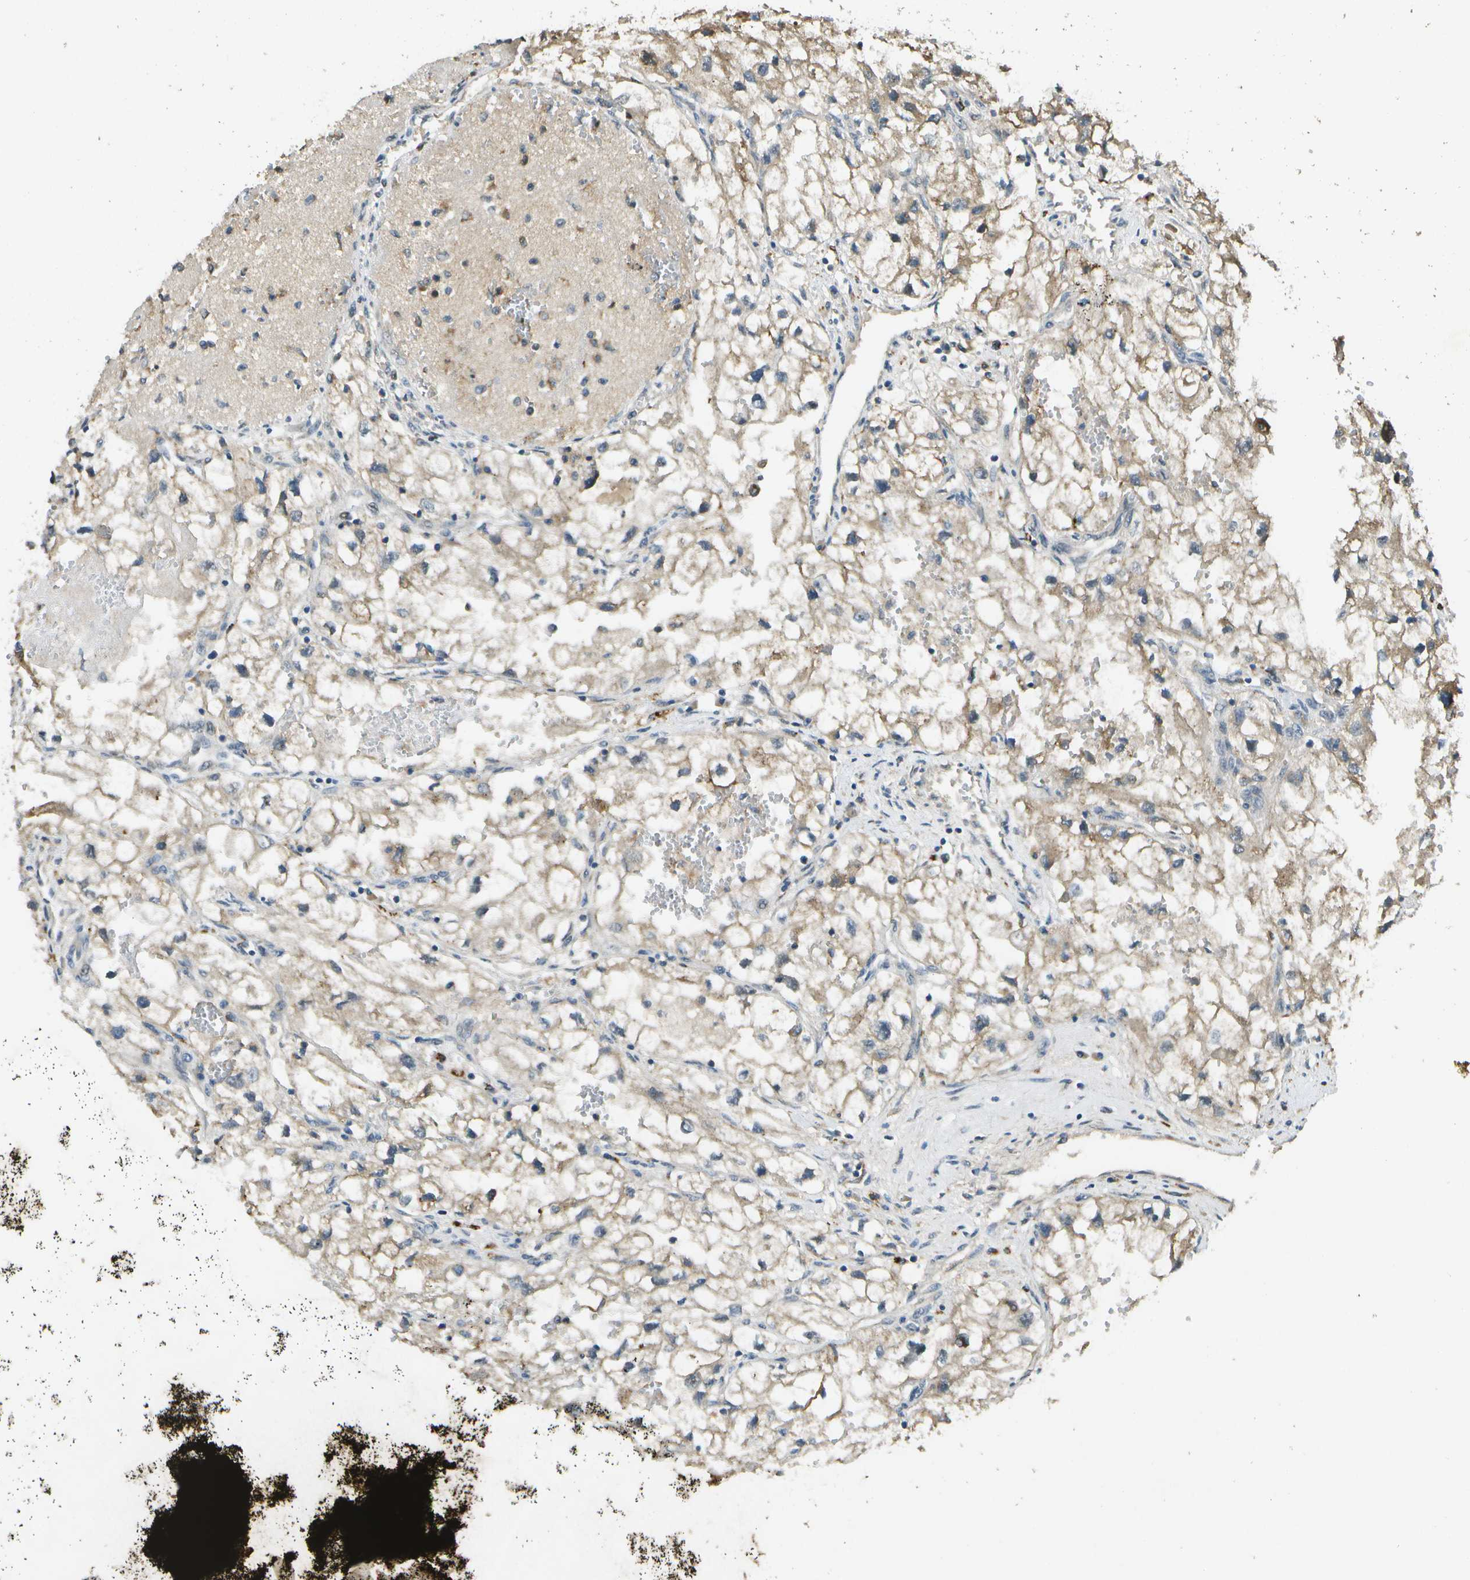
{"staining": {"intensity": "weak", "quantity": ">75%", "location": "cytoplasmic/membranous"}, "tissue": "renal cancer", "cell_type": "Tumor cells", "image_type": "cancer", "snomed": [{"axis": "morphology", "description": "Adenocarcinoma, NOS"}, {"axis": "topography", "description": "Kidney"}], "caption": "Immunohistochemistry micrograph of human renal adenocarcinoma stained for a protein (brown), which demonstrates low levels of weak cytoplasmic/membranous positivity in approximately >75% of tumor cells.", "gene": "GANC", "patient": {"sex": "female", "age": 70}}